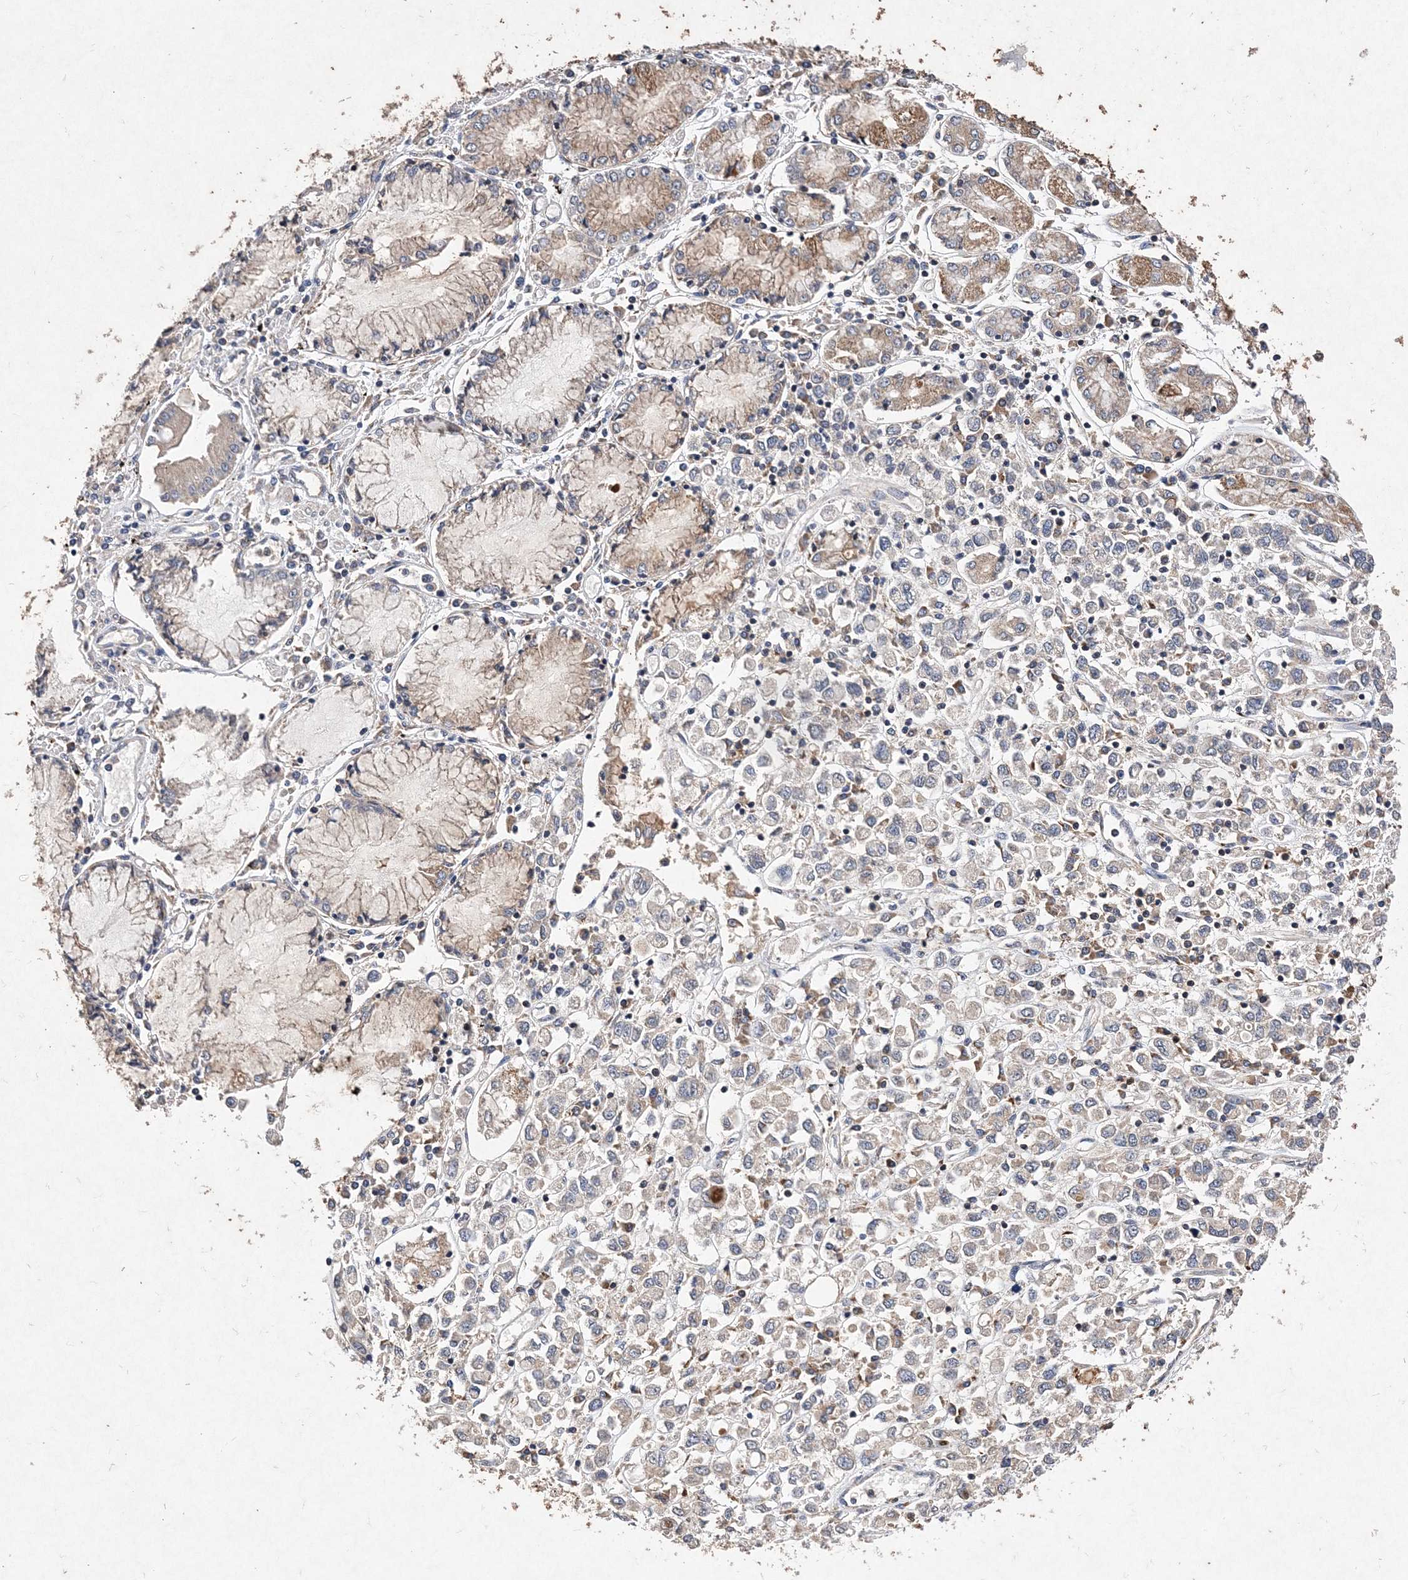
{"staining": {"intensity": "negative", "quantity": "none", "location": "none"}, "tissue": "stomach cancer", "cell_type": "Tumor cells", "image_type": "cancer", "snomed": [{"axis": "morphology", "description": "Adenocarcinoma, NOS"}, {"axis": "topography", "description": "Stomach"}], "caption": "Human stomach cancer stained for a protein using immunohistochemistry (IHC) shows no expression in tumor cells.", "gene": "PROSER1", "patient": {"sex": "female", "age": 76}}